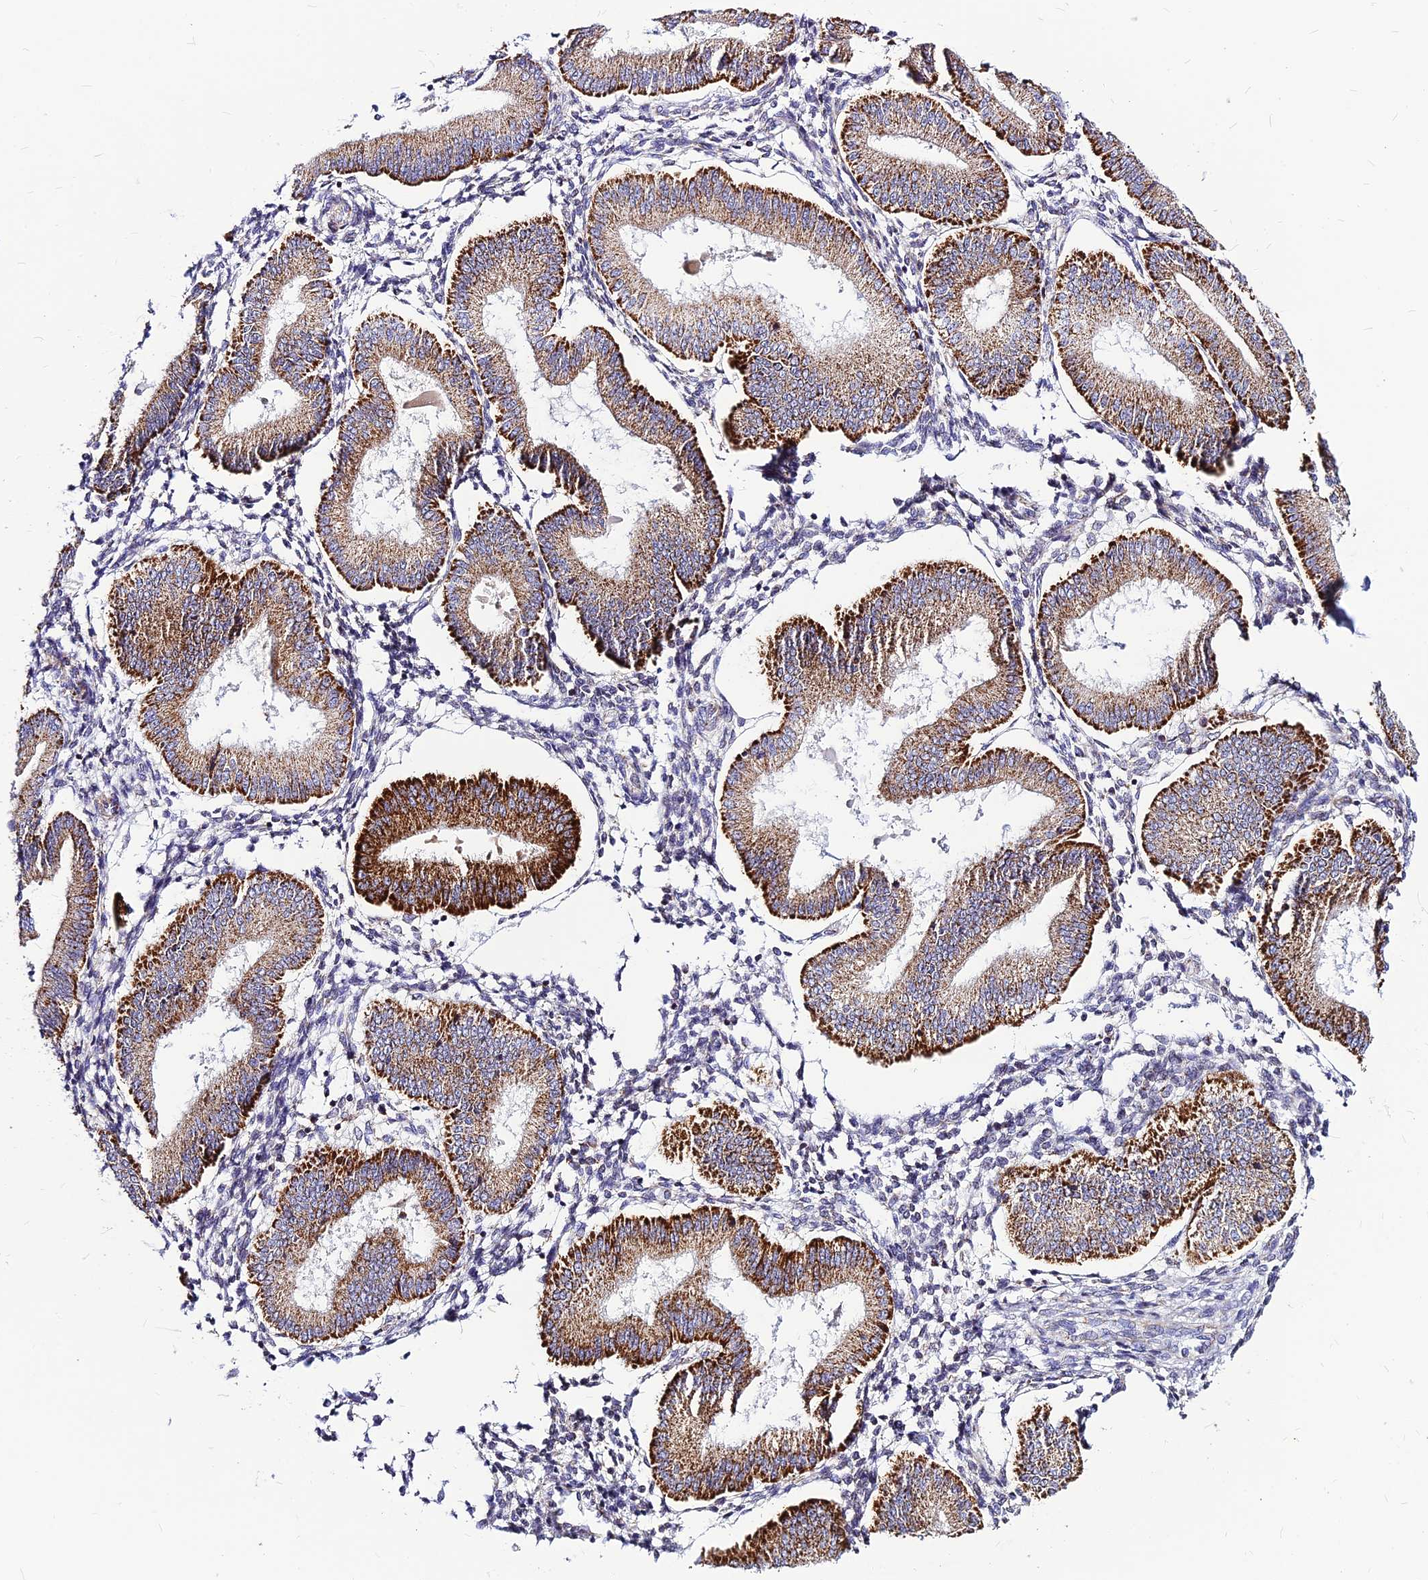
{"staining": {"intensity": "negative", "quantity": "none", "location": "none"}, "tissue": "endometrium", "cell_type": "Cells in endometrial stroma", "image_type": "normal", "snomed": [{"axis": "morphology", "description": "Normal tissue, NOS"}, {"axis": "topography", "description": "Endometrium"}], "caption": "An image of endometrium stained for a protein demonstrates no brown staining in cells in endometrial stroma. The staining was performed using DAB to visualize the protein expression in brown, while the nuclei were stained in blue with hematoxylin (Magnification: 20x).", "gene": "ECI1", "patient": {"sex": "female", "age": 39}}